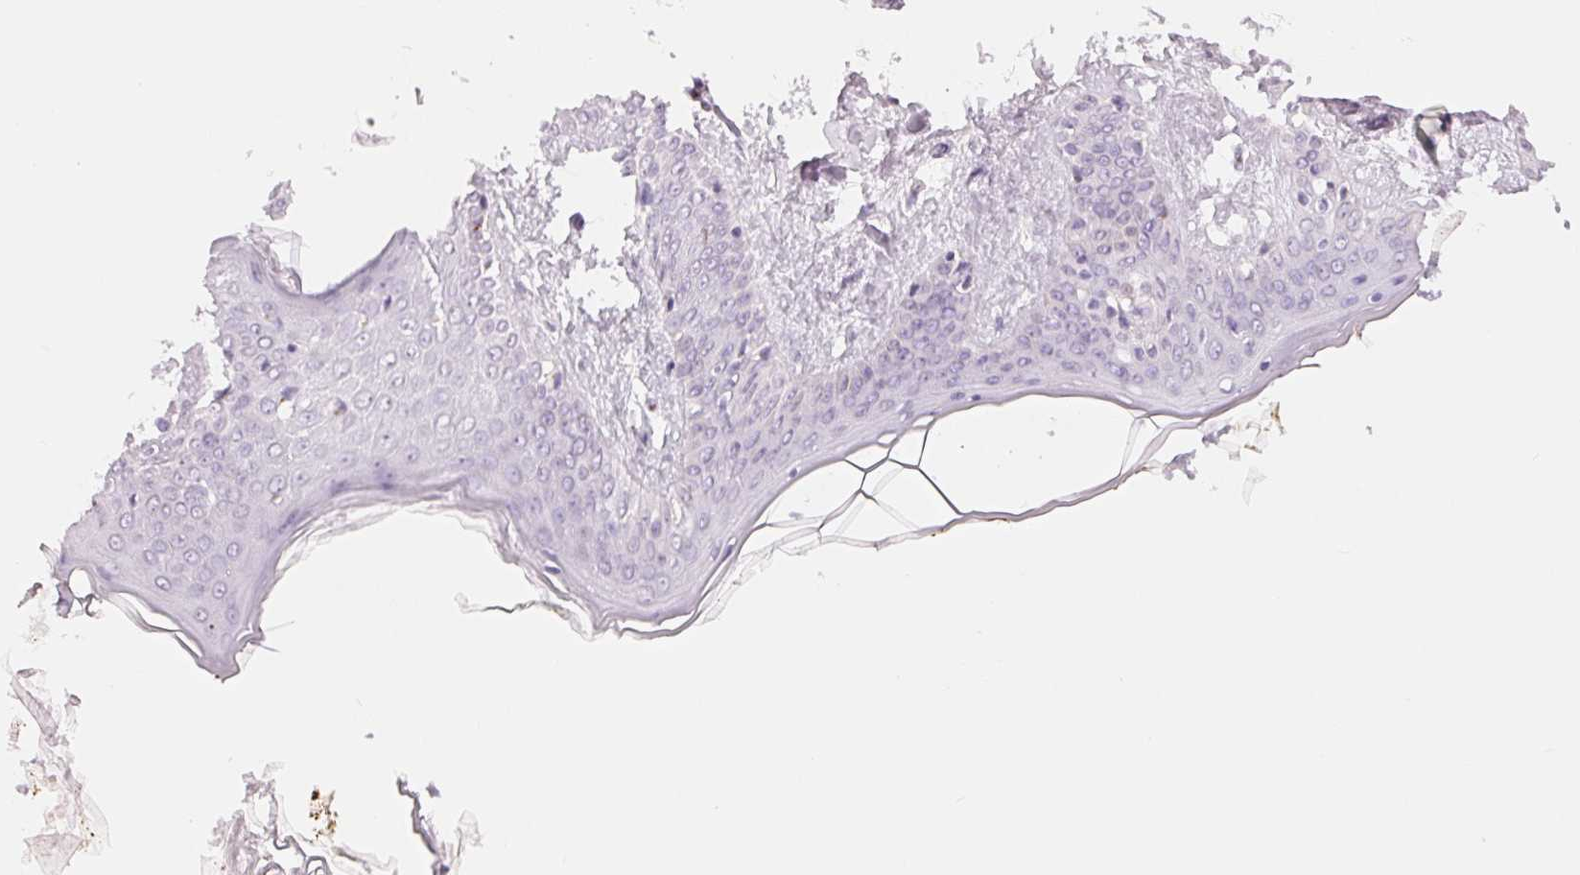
{"staining": {"intensity": "negative", "quantity": "none", "location": "none"}, "tissue": "skin", "cell_type": "Fibroblasts", "image_type": "normal", "snomed": [{"axis": "morphology", "description": "Normal tissue, NOS"}, {"axis": "topography", "description": "Skin"}], "caption": "Skin was stained to show a protein in brown. There is no significant expression in fibroblasts.", "gene": "GALNT7", "patient": {"sex": "female", "age": 34}}